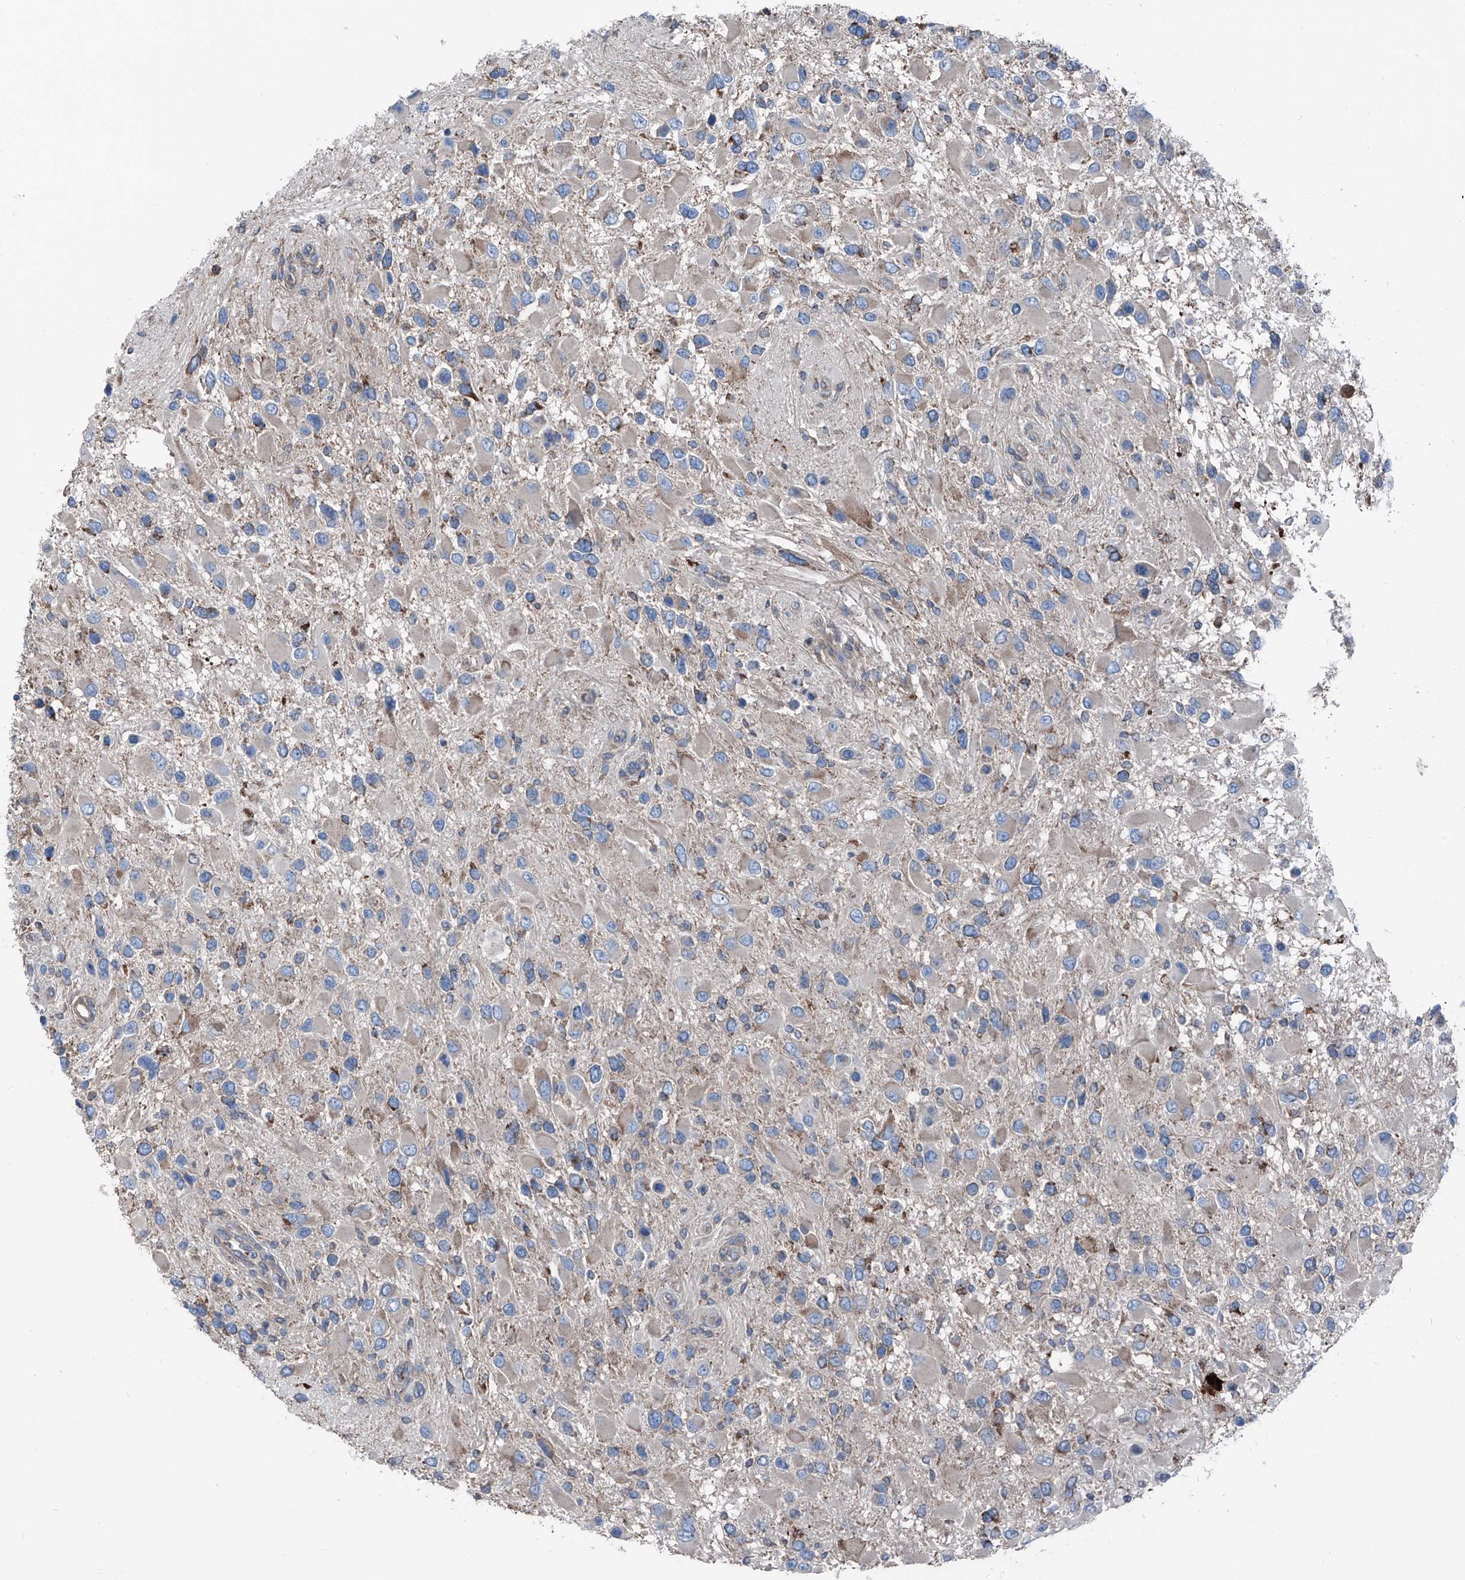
{"staining": {"intensity": "negative", "quantity": "none", "location": "none"}, "tissue": "glioma", "cell_type": "Tumor cells", "image_type": "cancer", "snomed": [{"axis": "morphology", "description": "Glioma, malignant, High grade"}, {"axis": "topography", "description": "Brain"}], "caption": "This micrograph is of malignant high-grade glioma stained with immunohistochemistry (IHC) to label a protein in brown with the nuclei are counter-stained blue. There is no expression in tumor cells.", "gene": "GPAT3", "patient": {"sex": "male", "age": 53}}